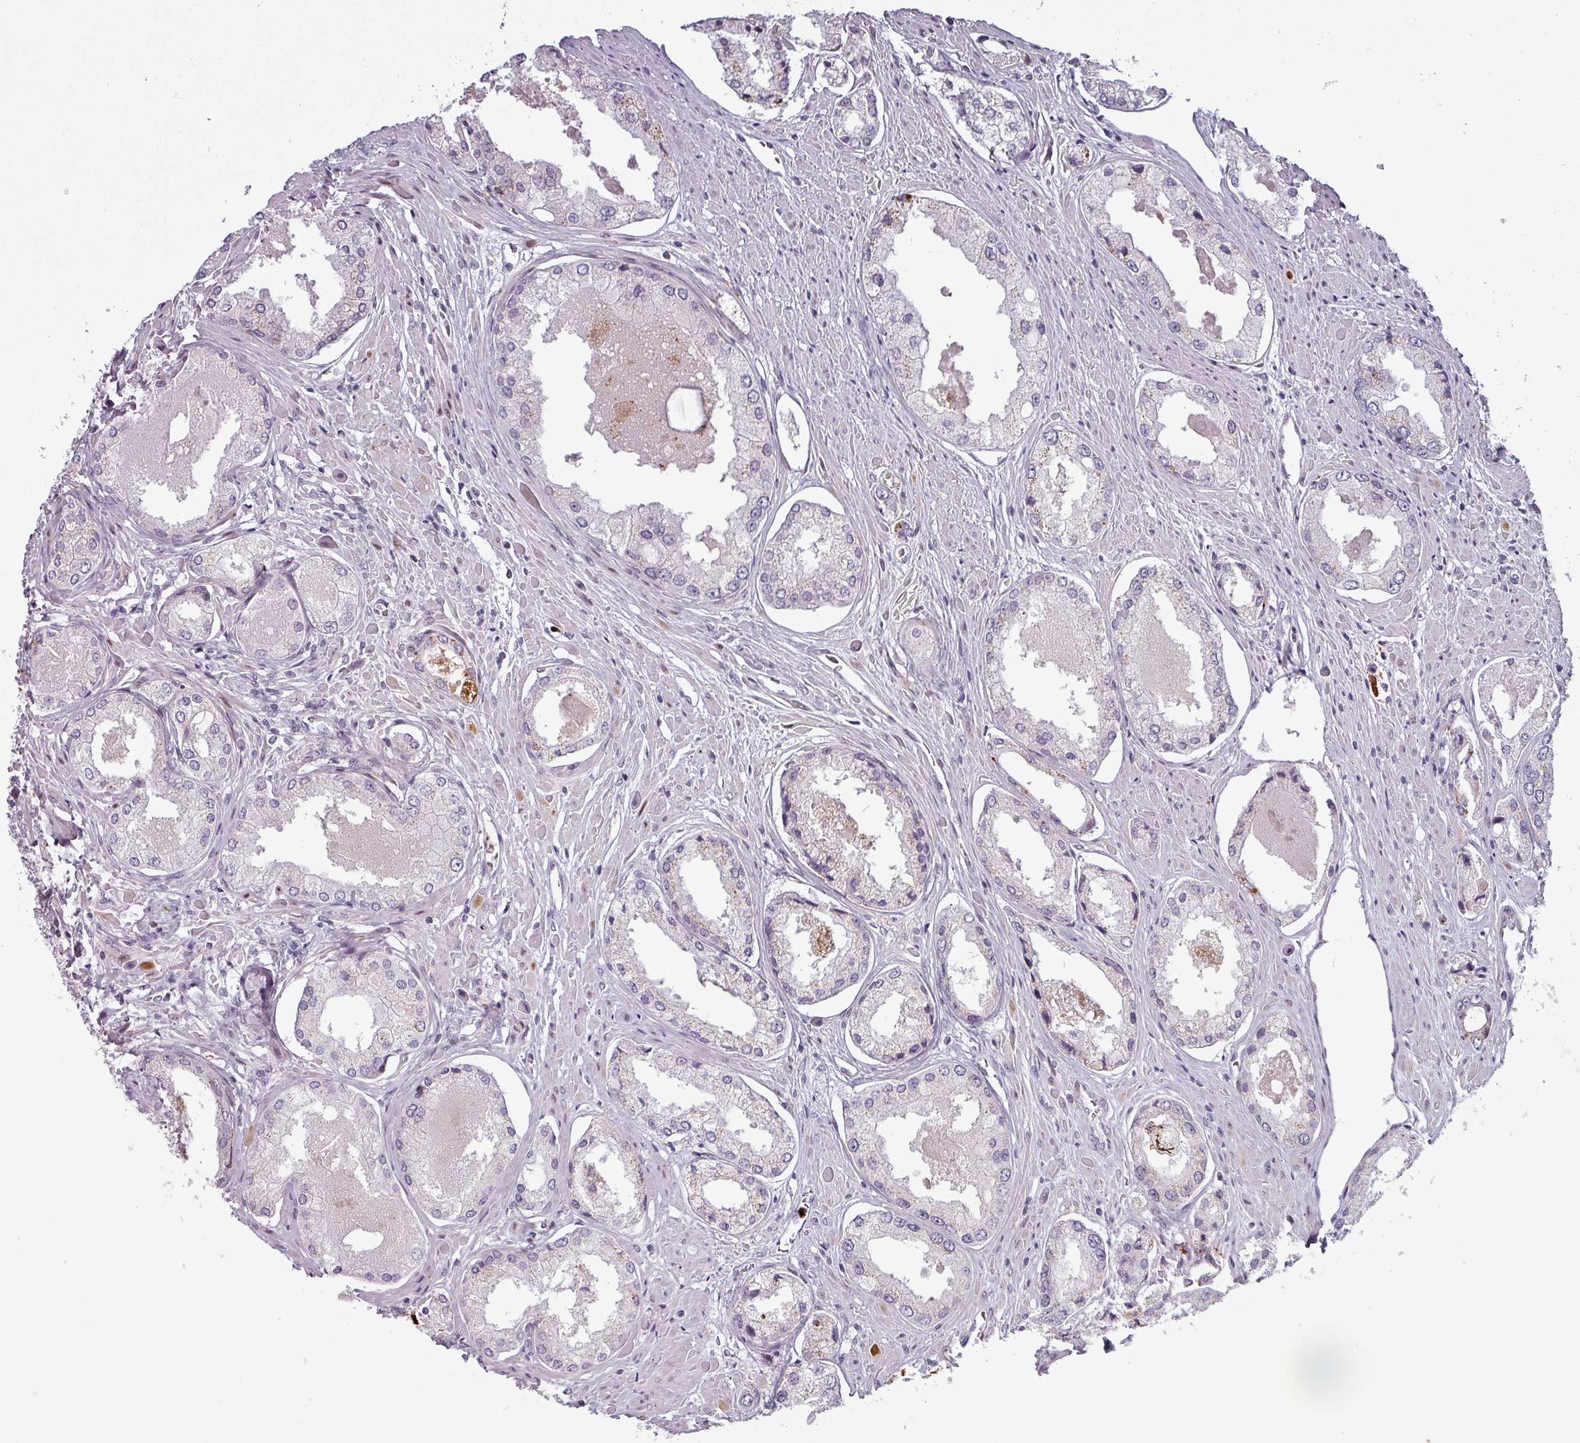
{"staining": {"intensity": "moderate", "quantity": "<25%", "location": "cytoplasmic/membranous"}, "tissue": "prostate cancer", "cell_type": "Tumor cells", "image_type": "cancer", "snomed": [{"axis": "morphology", "description": "Adenocarcinoma, Low grade"}, {"axis": "topography", "description": "Prostate"}], "caption": "Immunohistochemistry (IHC) micrograph of neoplastic tissue: low-grade adenocarcinoma (prostate) stained using IHC shows low levels of moderate protein expression localized specifically in the cytoplasmic/membranous of tumor cells, appearing as a cytoplasmic/membranous brown color.", "gene": "TMEFF1", "patient": {"sex": "male", "age": 68}}